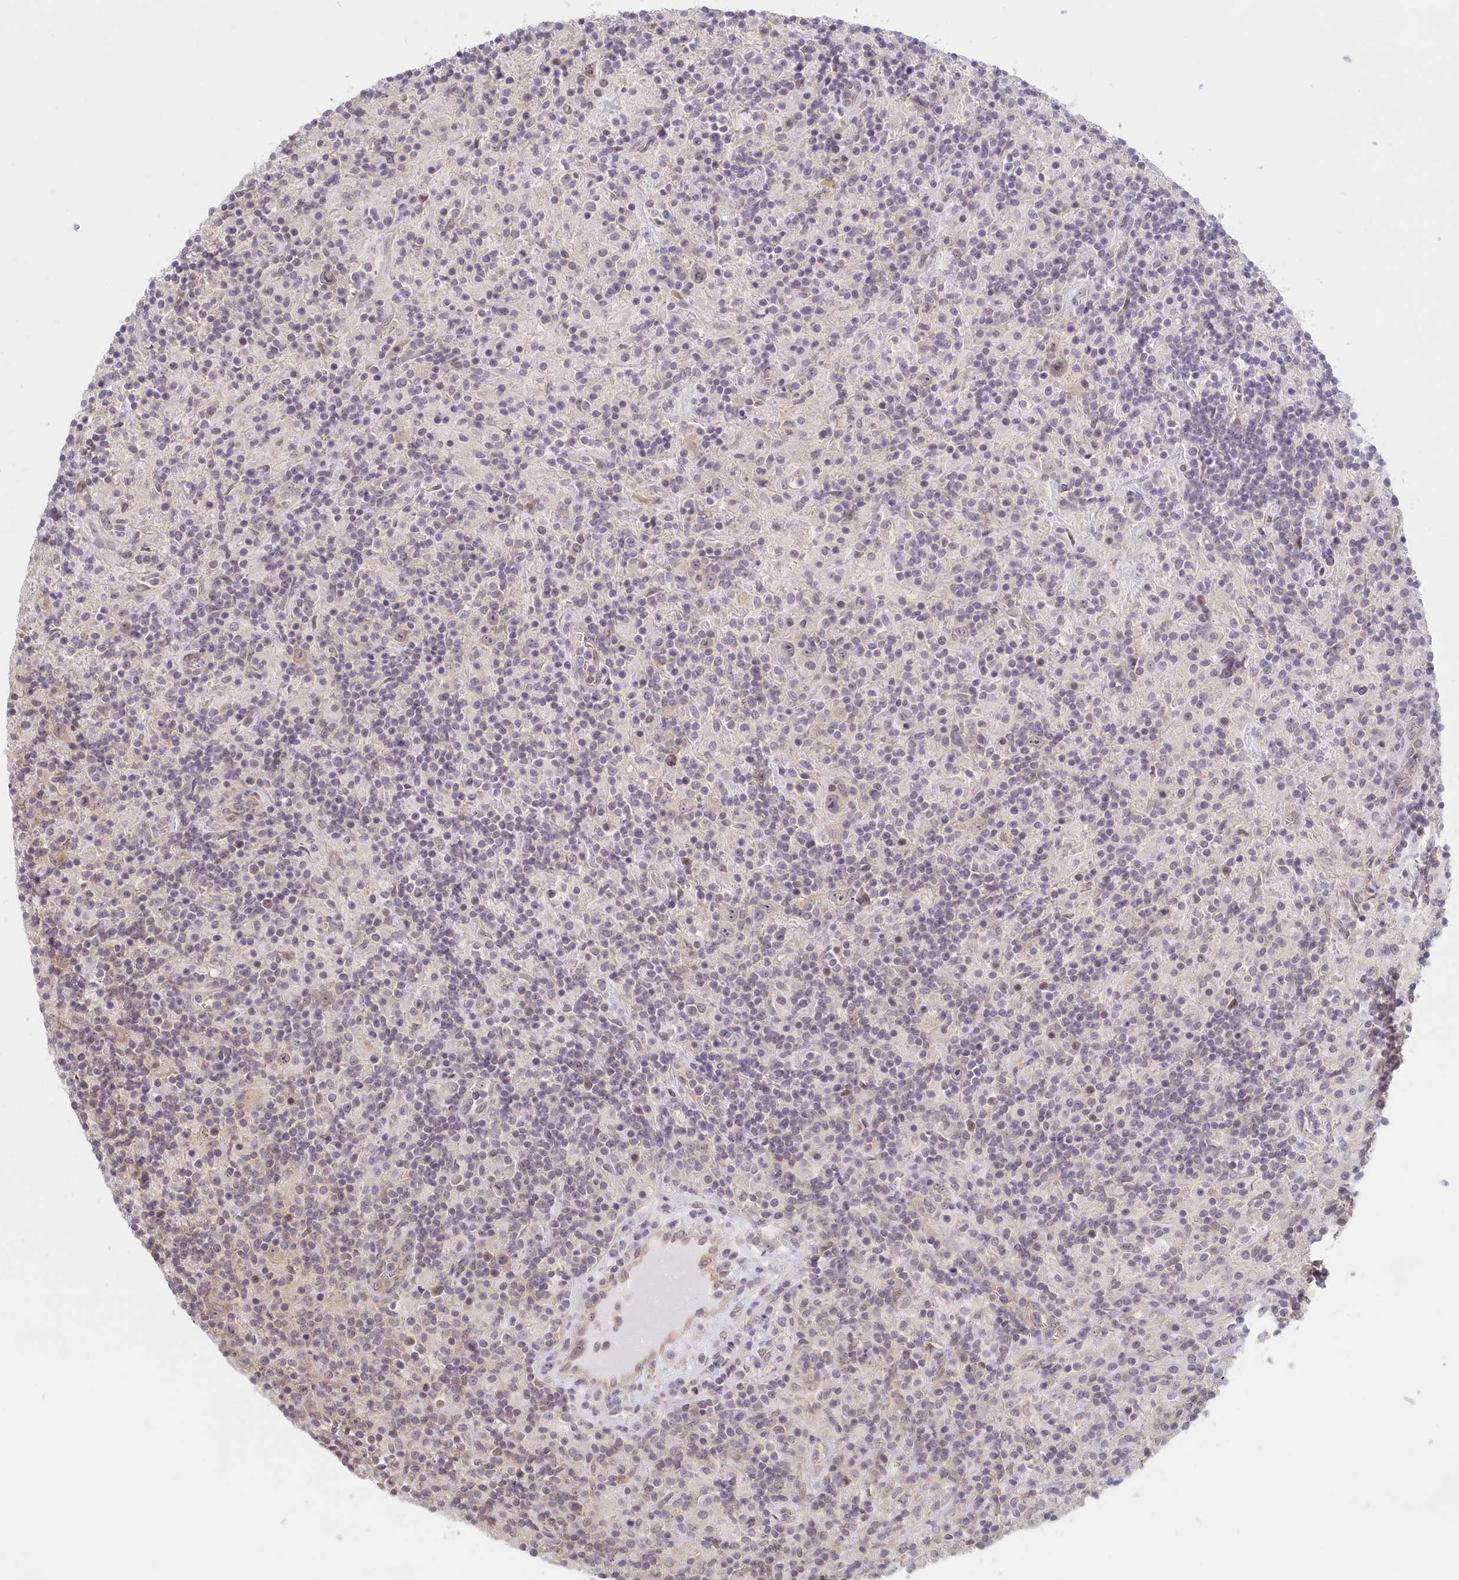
{"staining": {"intensity": "weak", "quantity": ">75%", "location": "cytoplasmic/membranous,nuclear"}, "tissue": "lymphoma", "cell_type": "Tumor cells", "image_type": "cancer", "snomed": [{"axis": "morphology", "description": "Hodgkin's disease, NOS"}, {"axis": "topography", "description": "Lymph node"}], "caption": "Human lymphoma stained with a protein marker shows weak staining in tumor cells.", "gene": "C19orf44", "patient": {"sex": "male", "age": 70}}